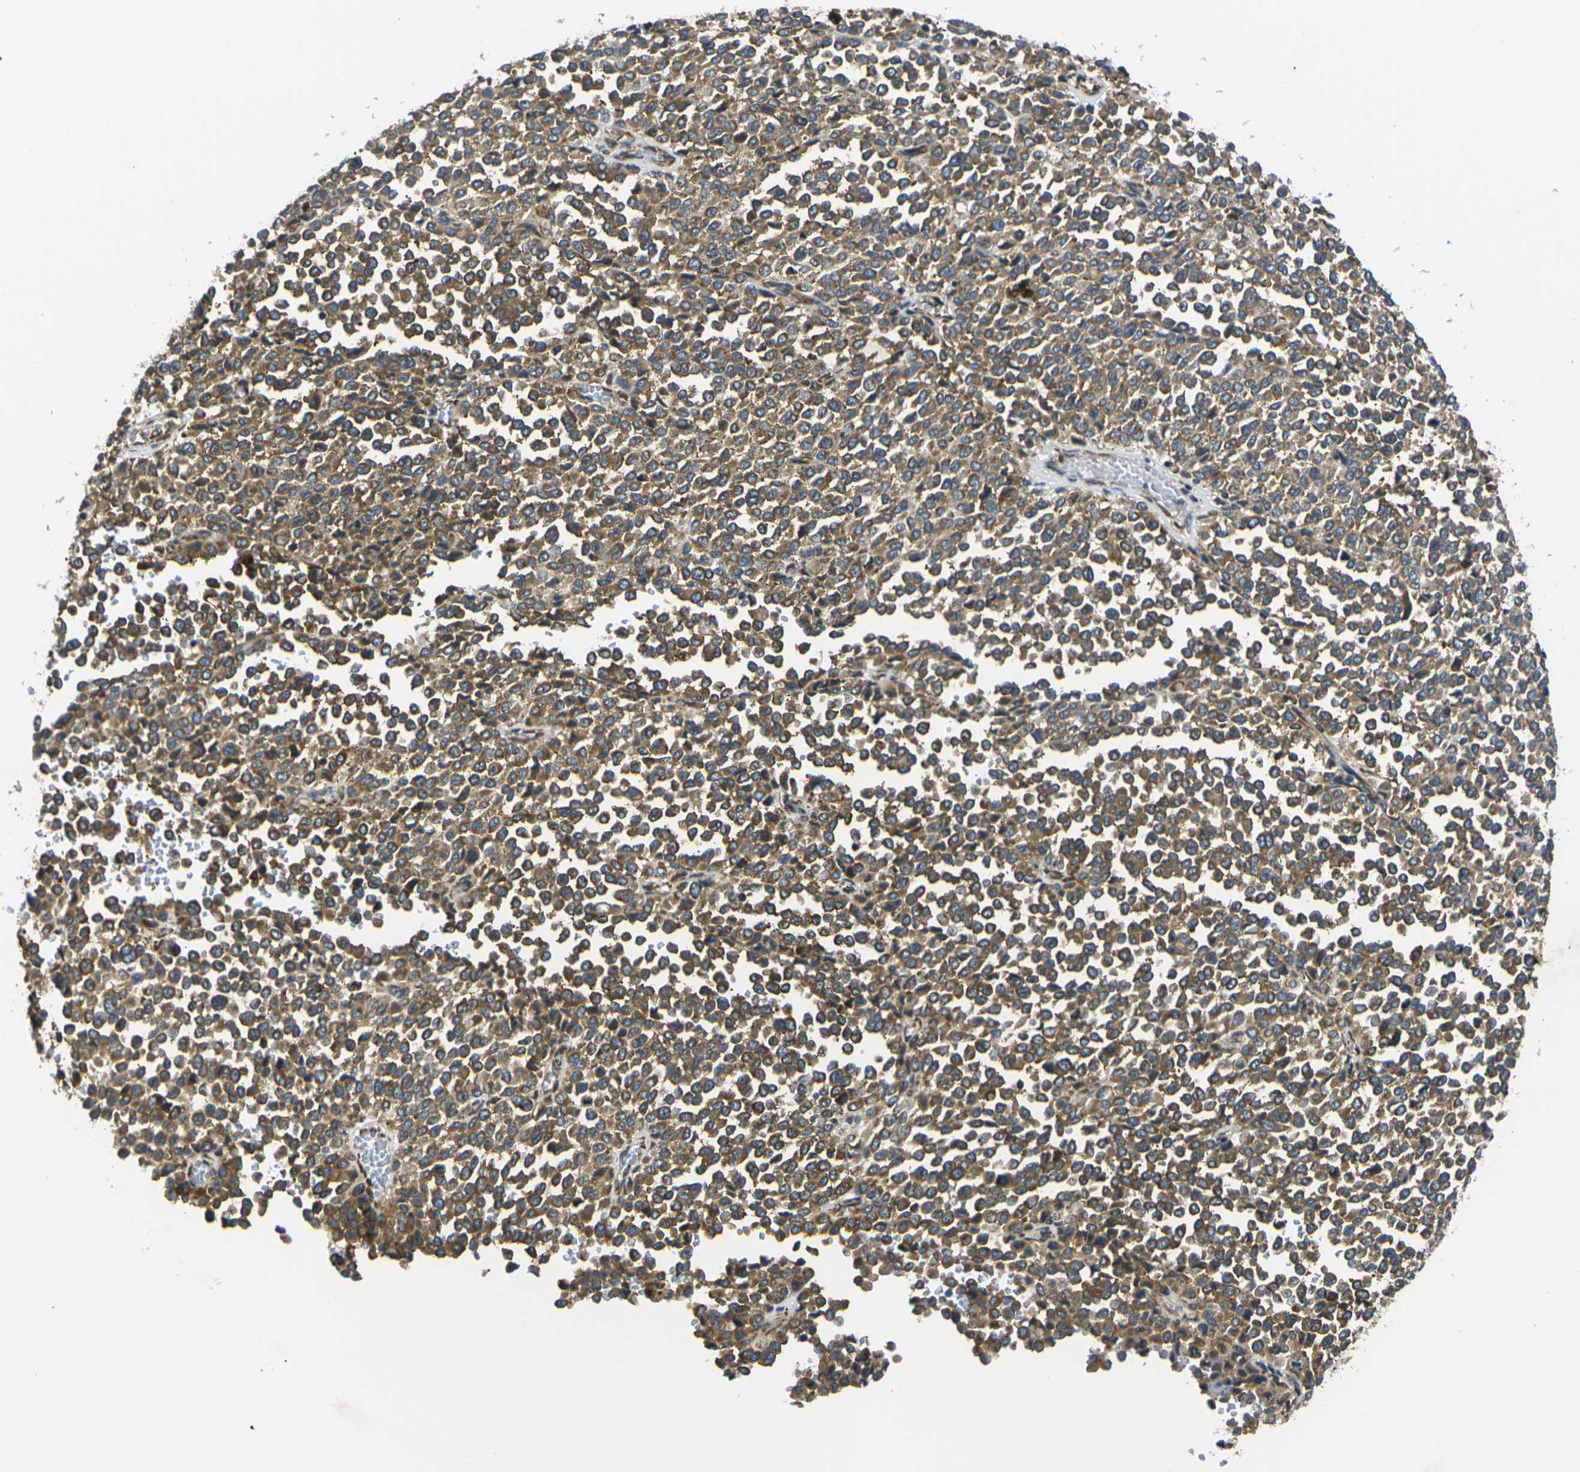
{"staining": {"intensity": "strong", "quantity": ">75%", "location": "cytoplasmic/membranous"}, "tissue": "melanoma", "cell_type": "Tumor cells", "image_type": "cancer", "snomed": [{"axis": "morphology", "description": "Malignant melanoma, Metastatic site"}, {"axis": "topography", "description": "Pancreas"}], "caption": "Strong cytoplasmic/membranous expression for a protein is appreciated in approximately >75% of tumor cells of malignant melanoma (metastatic site) using immunohistochemistry (IHC).", "gene": "RPSA", "patient": {"sex": "female", "age": 30}}